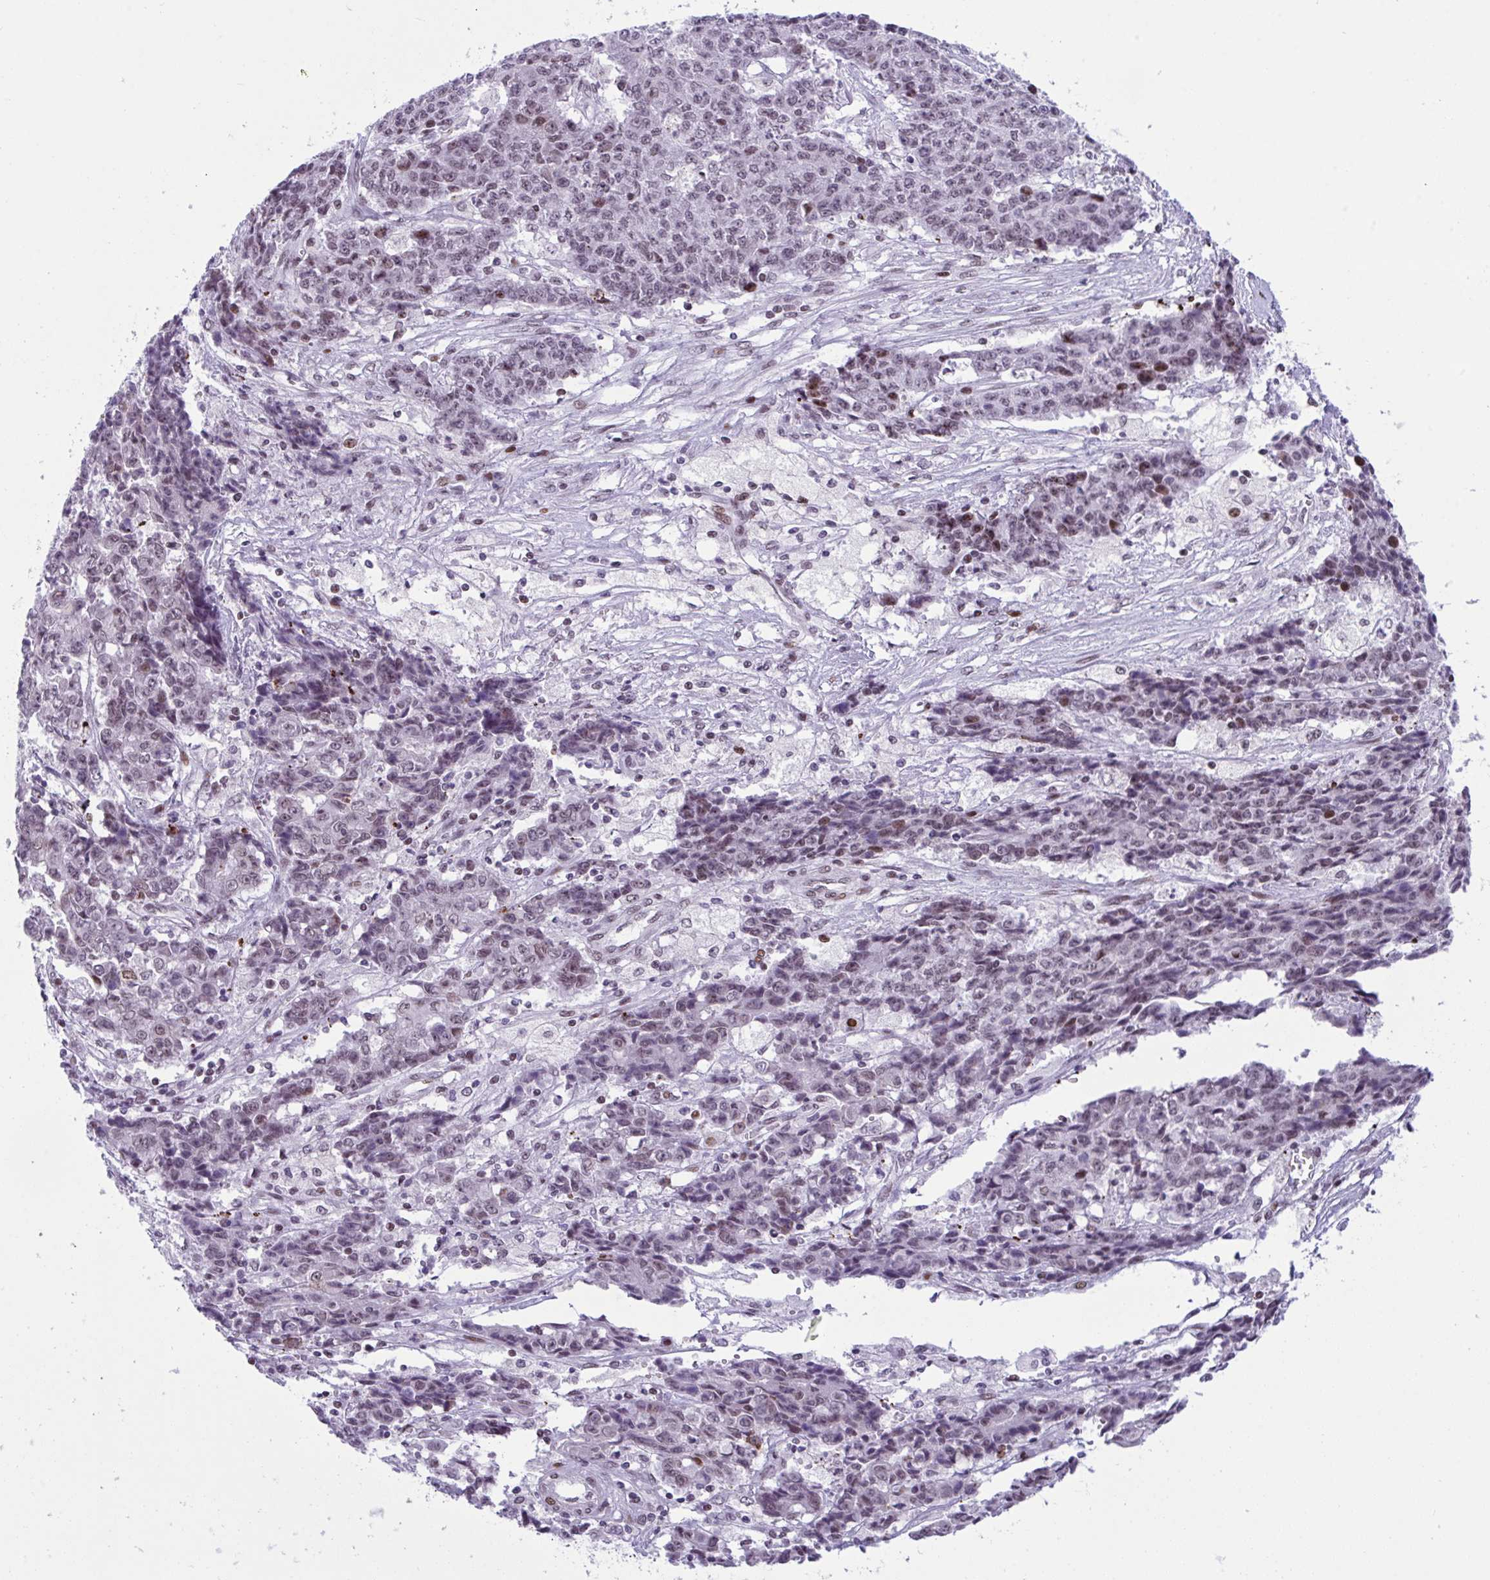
{"staining": {"intensity": "weak", "quantity": "25%-75%", "location": "nuclear"}, "tissue": "ovarian cancer", "cell_type": "Tumor cells", "image_type": "cancer", "snomed": [{"axis": "morphology", "description": "Carcinoma, endometroid"}, {"axis": "topography", "description": "Ovary"}], "caption": "The image reveals immunohistochemical staining of ovarian cancer. There is weak nuclear positivity is appreciated in about 25%-75% of tumor cells.", "gene": "ZFHX3", "patient": {"sex": "female", "age": 42}}